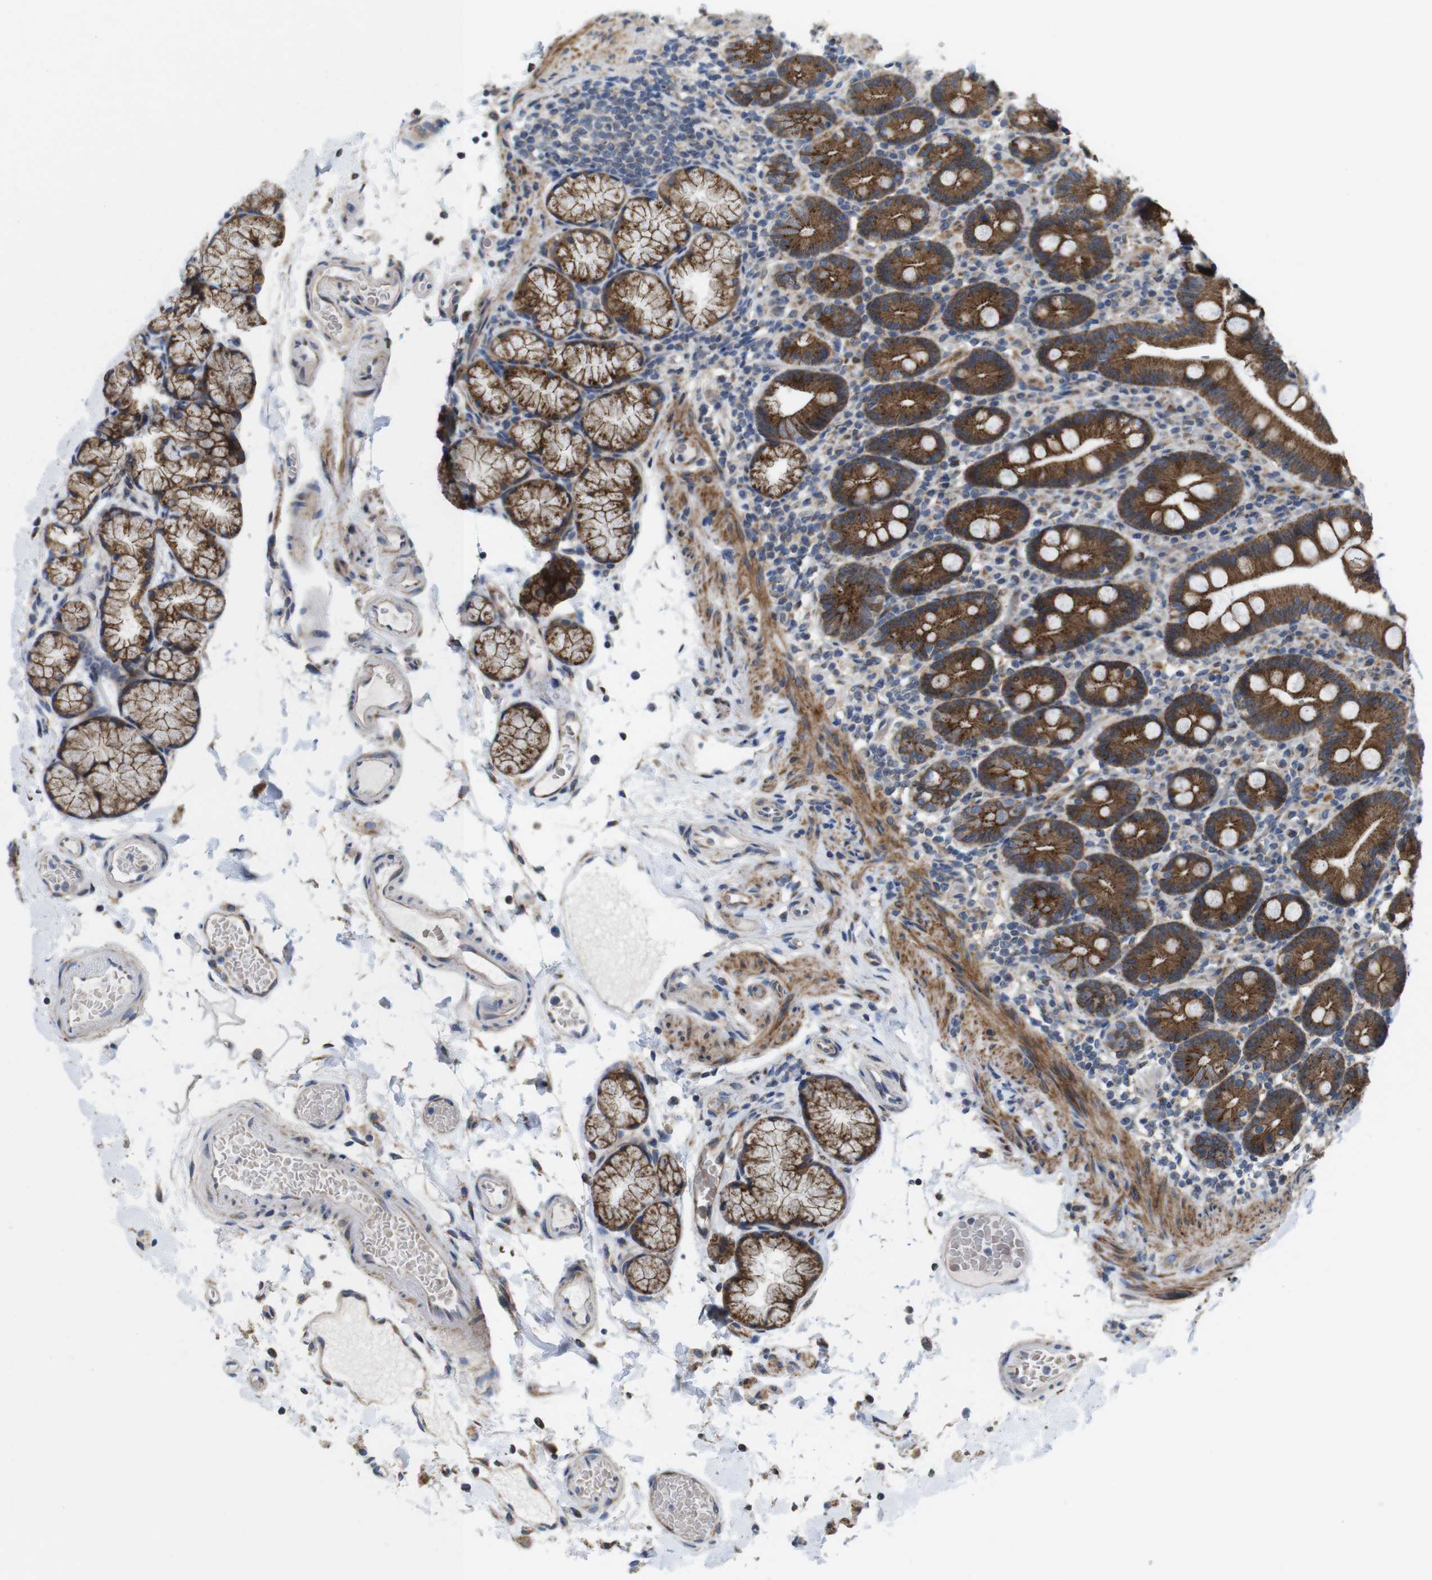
{"staining": {"intensity": "moderate", "quantity": ">75%", "location": "cytoplasmic/membranous"}, "tissue": "duodenum", "cell_type": "Glandular cells", "image_type": "normal", "snomed": [{"axis": "morphology", "description": "Normal tissue, NOS"}, {"axis": "topography", "description": "Small intestine, NOS"}], "caption": "This is an image of IHC staining of unremarkable duodenum, which shows moderate staining in the cytoplasmic/membranous of glandular cells.", "gene": "EFCAB14", "patient": {"sex": "female", "age": 71}}